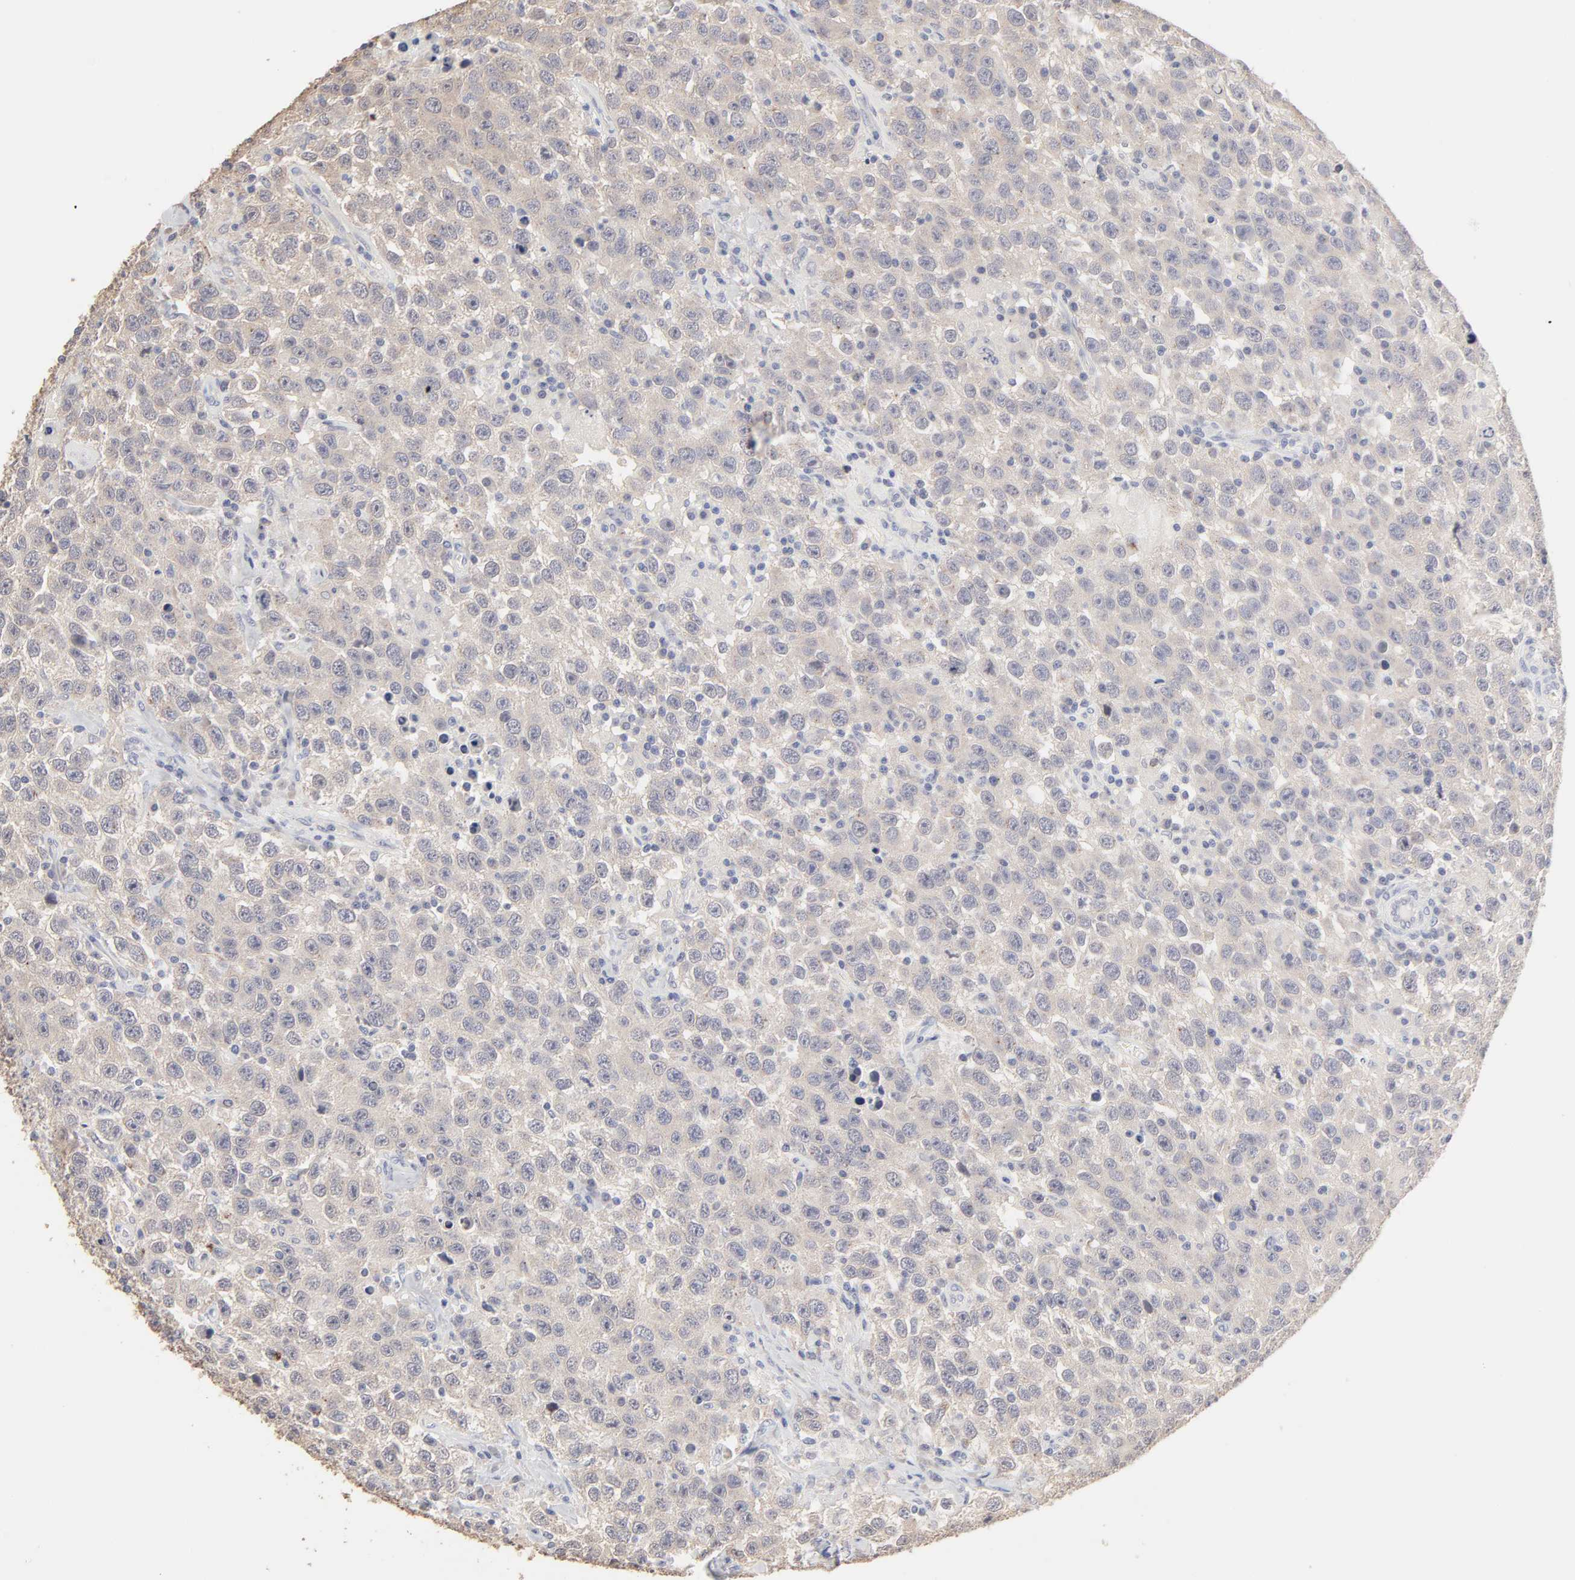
{"staining": {"intensity": "weak", "quantity": ">75%", "location": "cytoplasmic/membranous"}, "tissue": "testis cancer", "cell_type": "Tumor cells", "image_type": "cancer", "snomed": [{"axis": "morphology", "description": "Seminoma, NOS"}, {"axis": "topography", "description": "Testis"}], "caption": "Testis cancer was stained to show a protein in brown. There is low levels of weak cytoplasmic/membranous positivity in approximately >75% of tumor cells. Immunohistochemistry (ihc) stains the protein in brown and the nuclei are stained blue.", "gene": "DNAL4", "patient": {"sex": "male", "age": 41}}